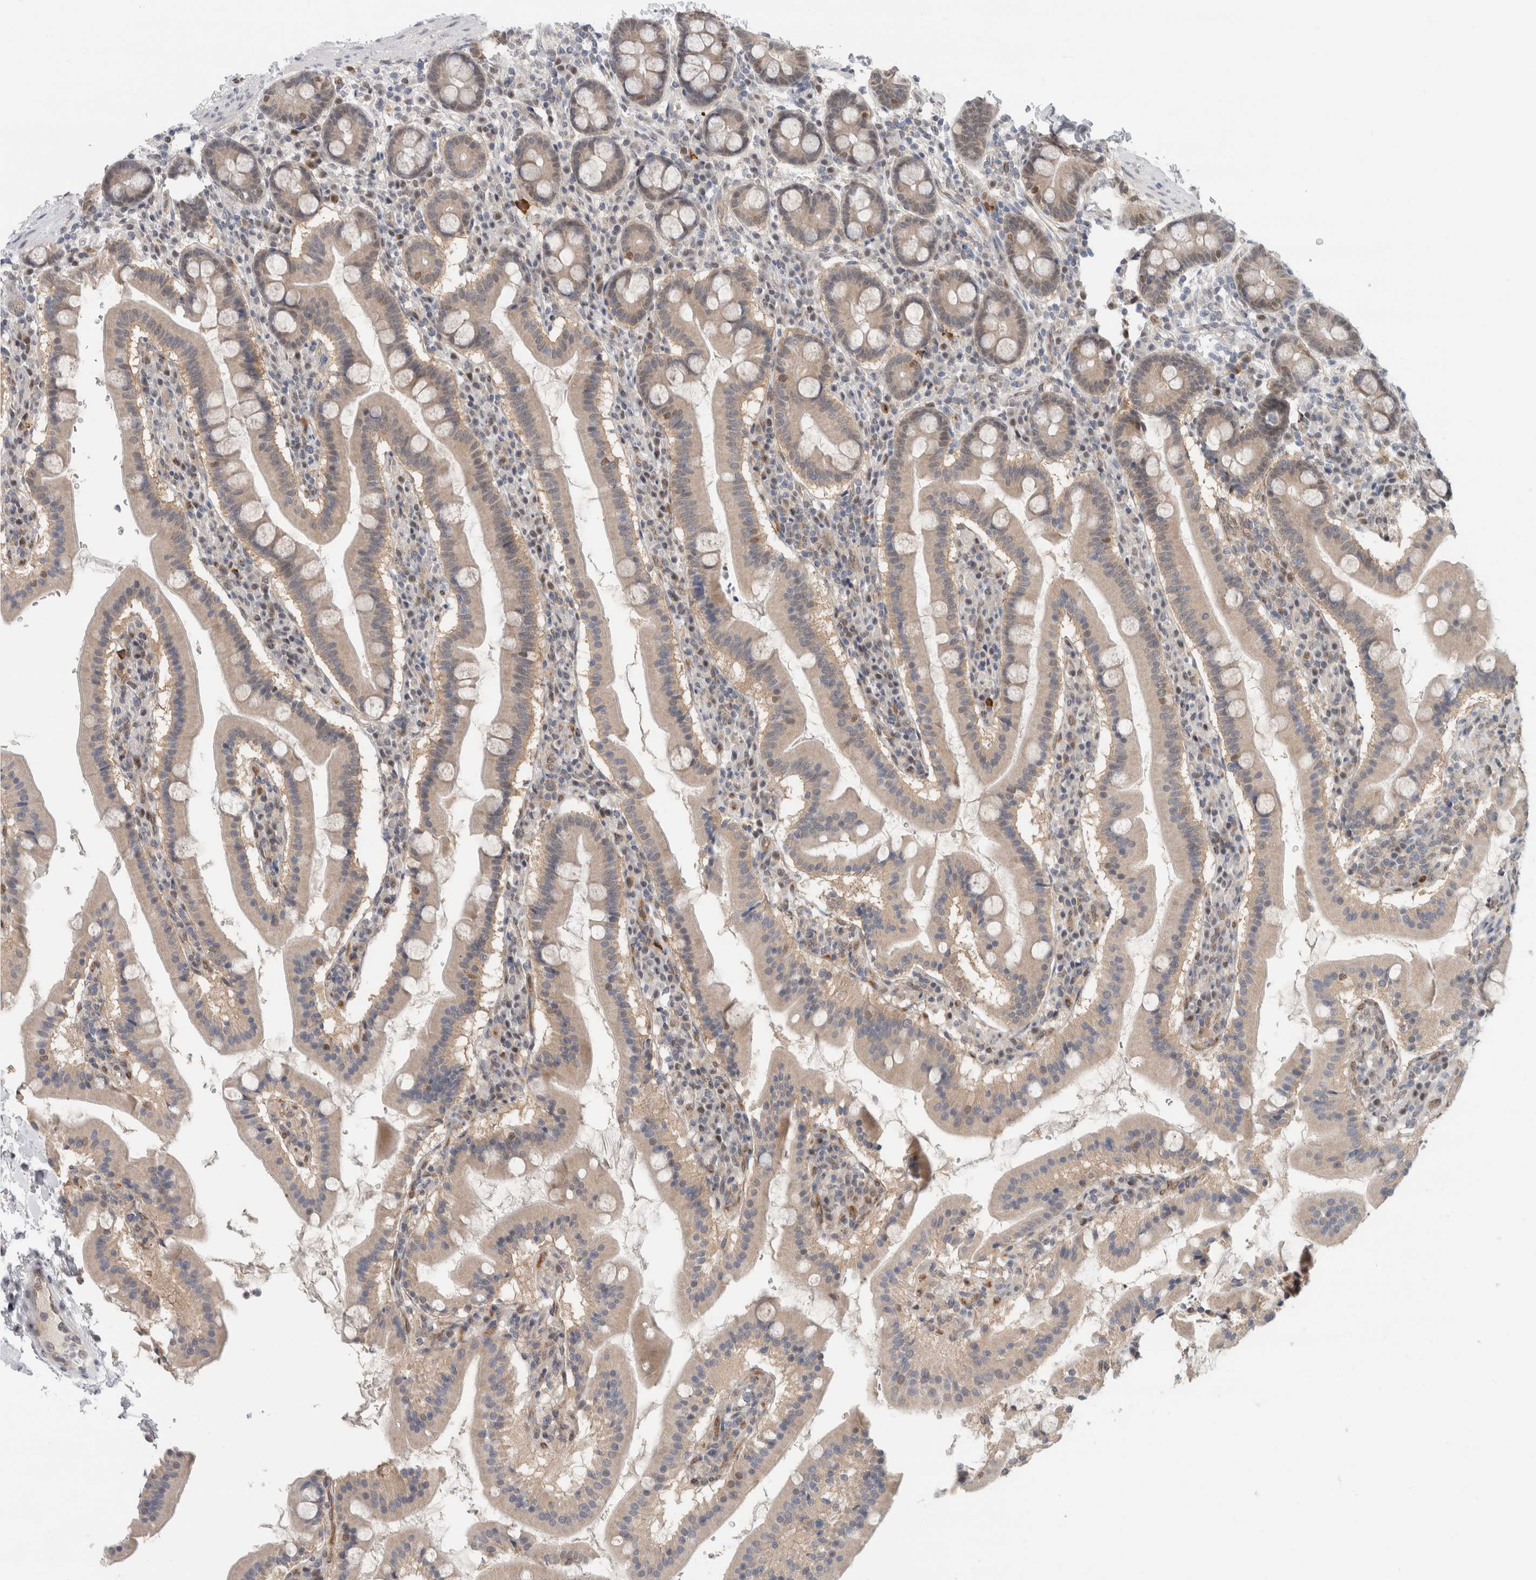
{"staining": {"intensity": "weak", "quantity": ">75%", "location": "cytoplasmic/membranous,nuclear"}, "tissue": "duodenum", "cell_type": "Glandular cells", "image_type": "normal", "snomed": [{"axis": "morphology", "description": "Normal tissue, NOS"}, {"axis": "morphology", "description": "Adenocarcinoma, NOS"}, {"axis": "topography", "description": "Pancreas"}, {"axis": "topography", "description": "Duodenum"}], "caption": "This is an image of immunohistochemistry staining of unremarkable duodenum, which shows weak expression in the cytoplasmic/membranous,nuclear of glandular cells.", "gene": "EIF4G3", "patient": {"sex": "male", "age": 50}}